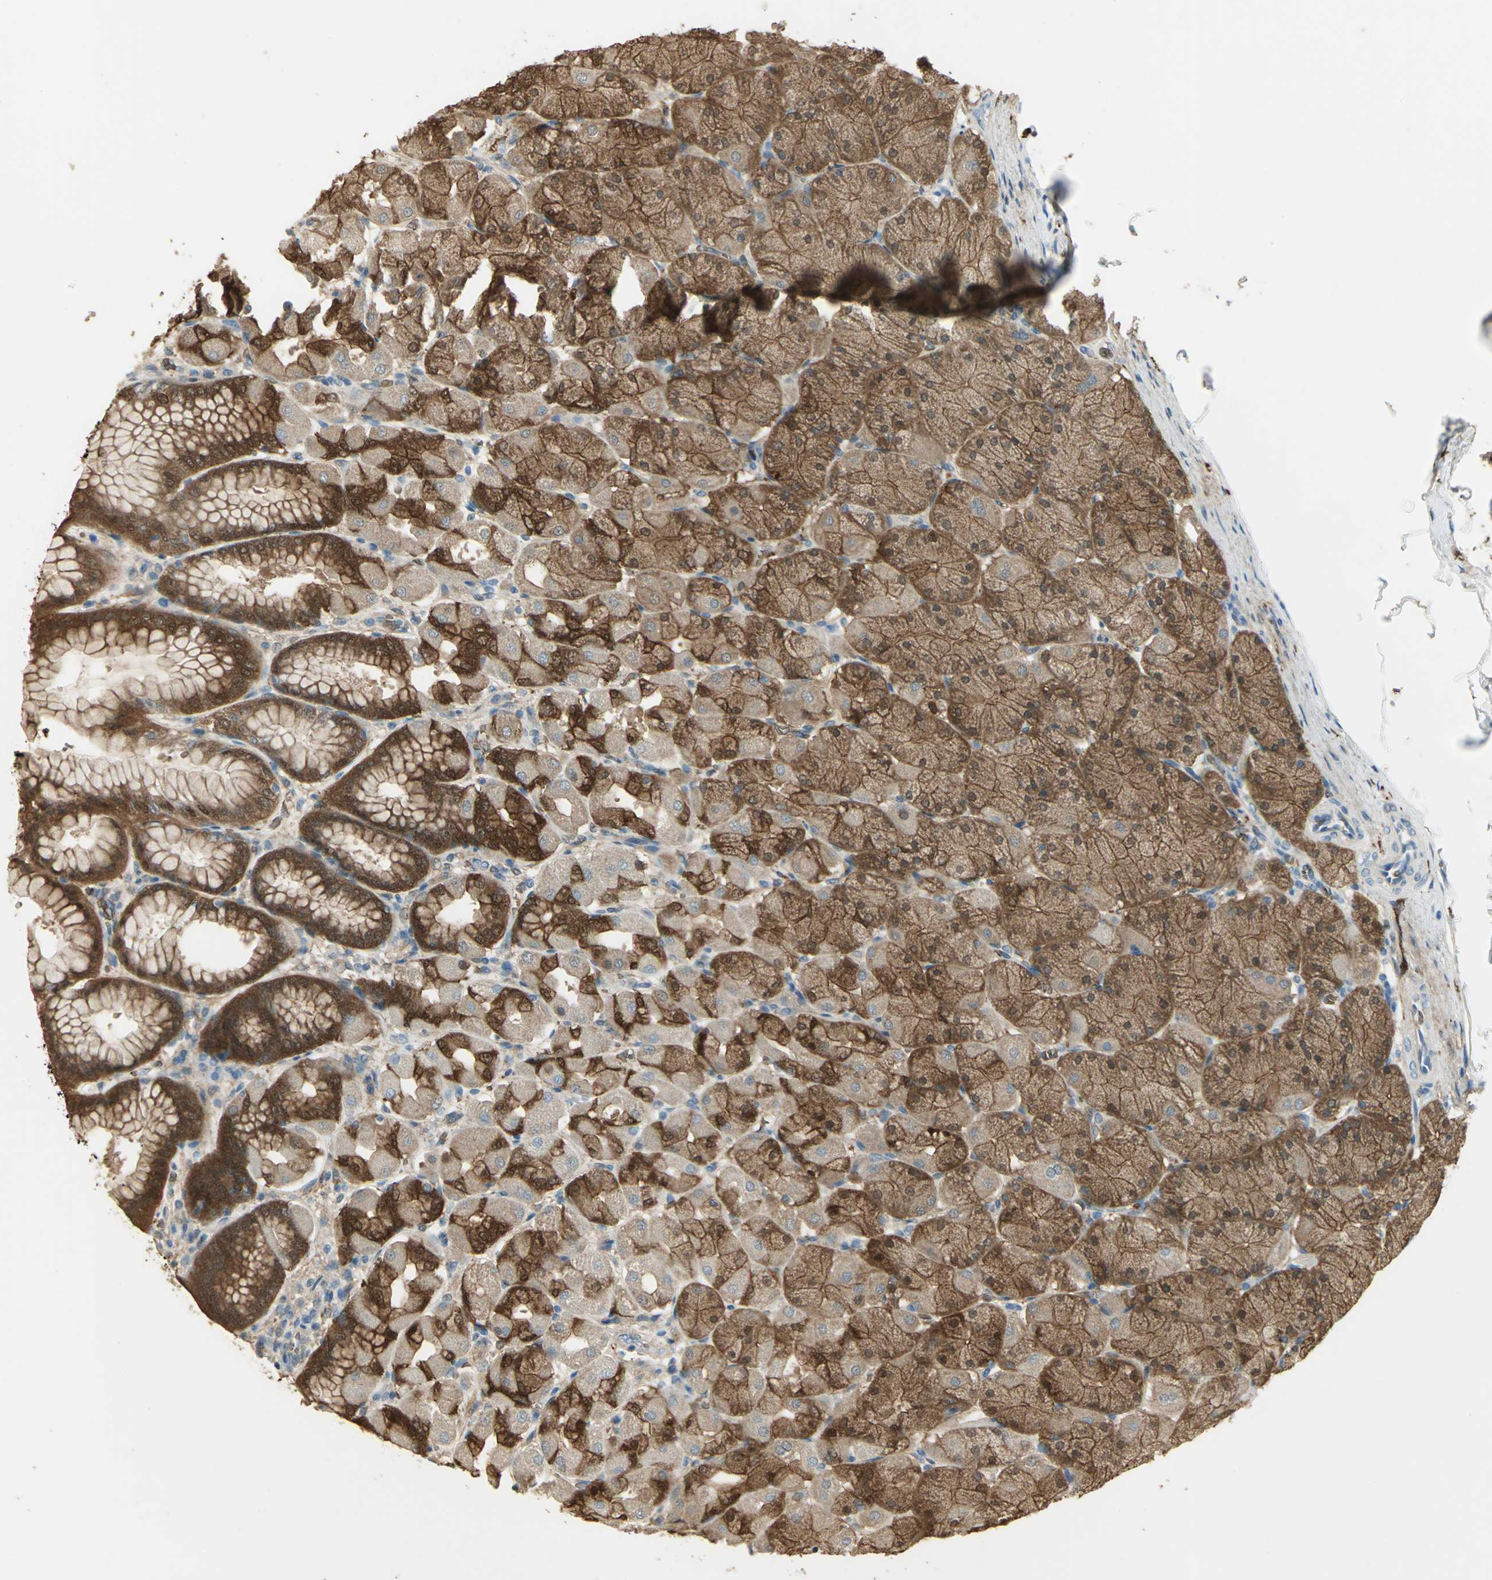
{"staining": {"intensity": "strong", "quantity": ">75%", "location": "cytoplasmic/membranous,nuclear"}, "tissue": "stomach", "cell_type": "Glandular cells", "image_type": "normal", "snomed": [{"axis": "morphology", "description": "Normal tissue, NOS"}, {"axis": "topography", "description": "Stomach, upper"}], "caption": "IHC (DAB) staining of normal human stomach displays strong cytoplasmic/membranous,nuclear protein positivity in about >75% of glandular cells. Nuclei are stained in blue.", "gene": "DDAH1", "patient": {"sex": "female", "age": 56}}